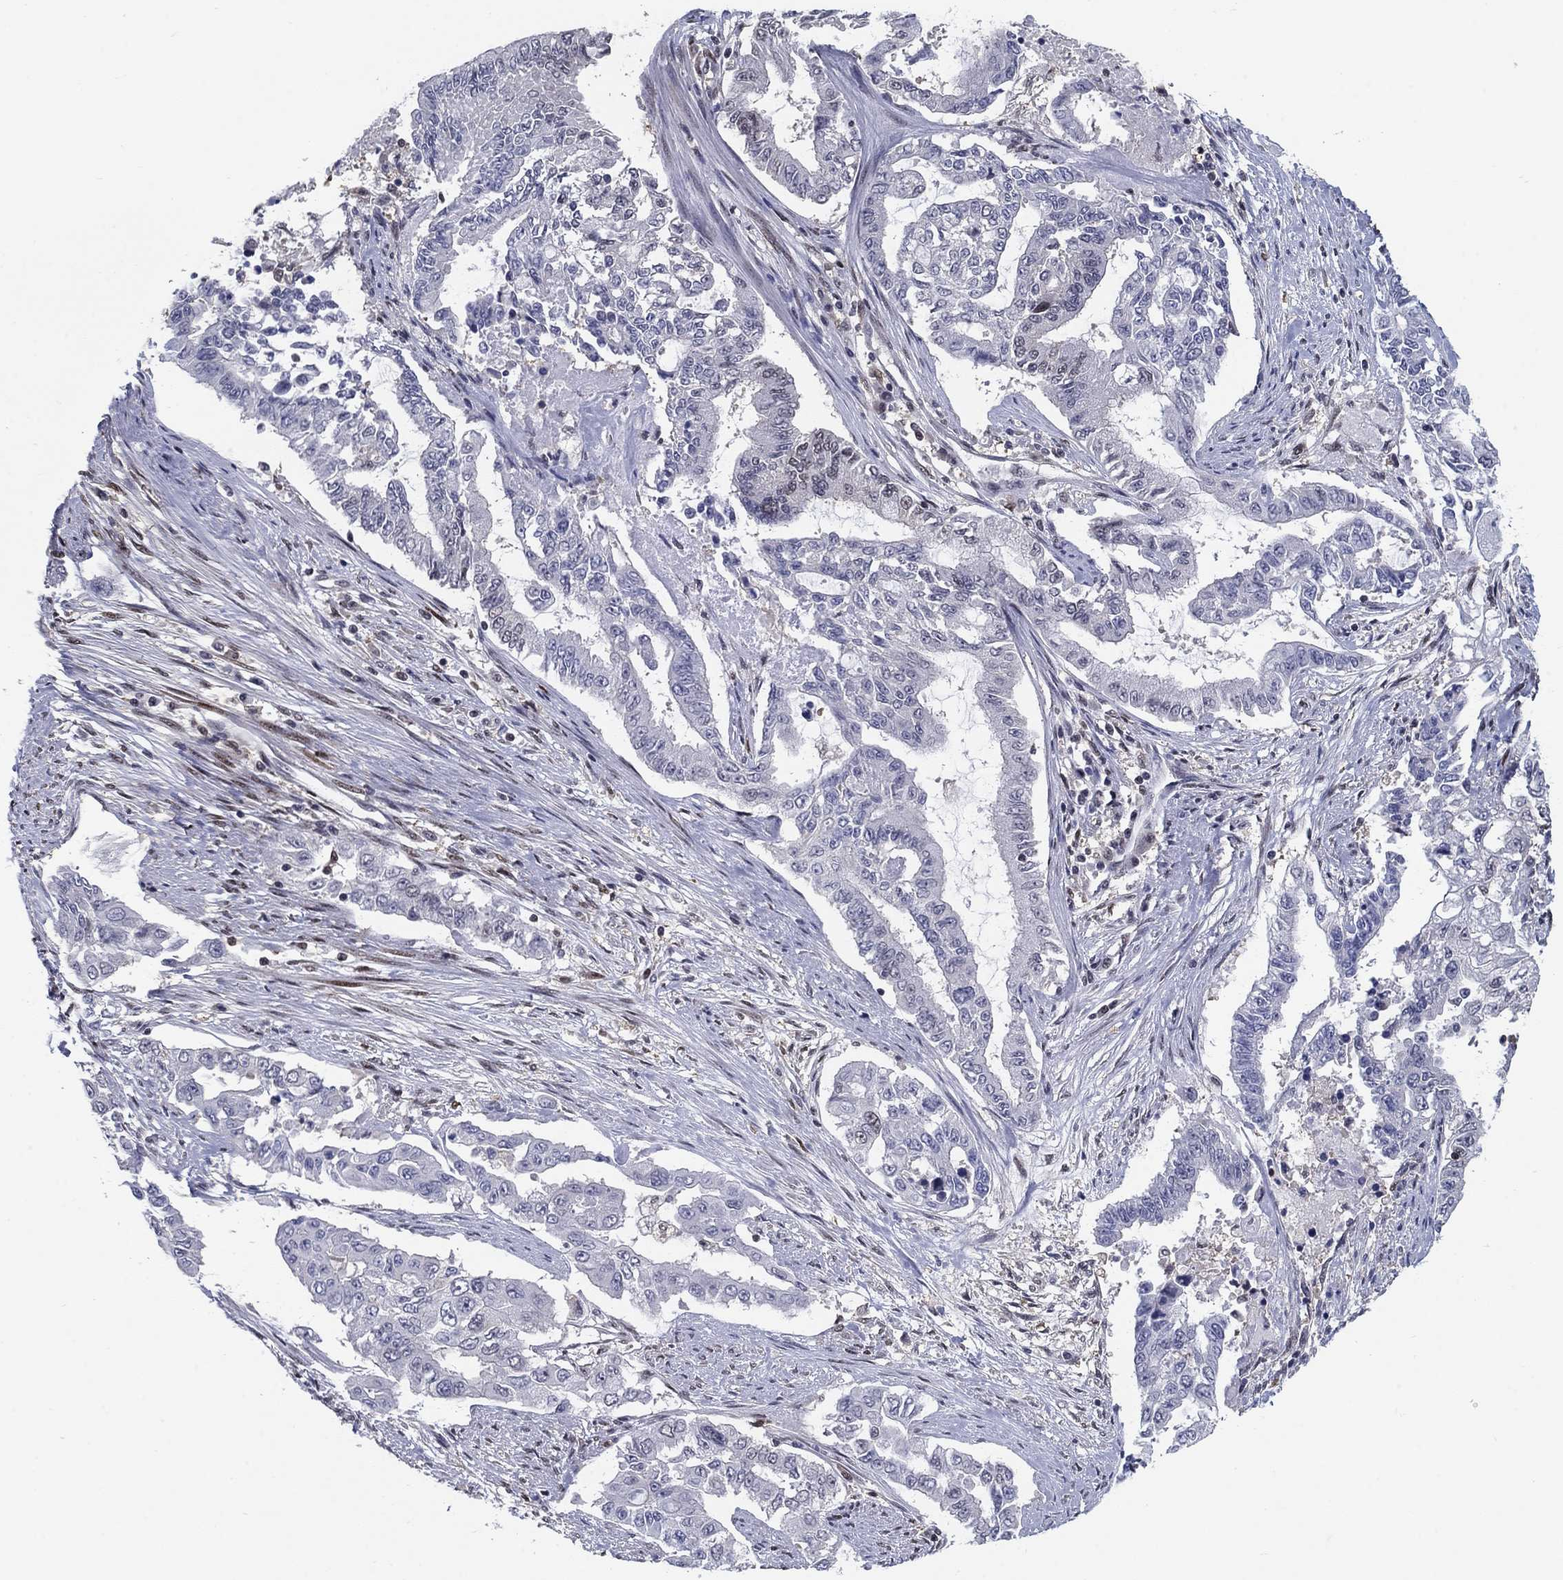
{"staining": {"intensity": "negative", "quantity": "none", "location": "none"}, "tissue": "endometrial cancer", "cell_type": "Tumor cells", "image_type": "cancer", "snomed": [{"axis": "morphology", "description": "Adenocarcinoma, NOS"}, {"axis": "topography", "description": "Uterus"}], "caption": "High power microscopy image of an IHC histopathology image of endometrial cancer, revealing no significant staining in tumor cells. (DAB (3,3'-diaminobenzidine) IHC, high magnification).", "gene": "CENPE", "patient": {"sex": "female", "age": 59}}